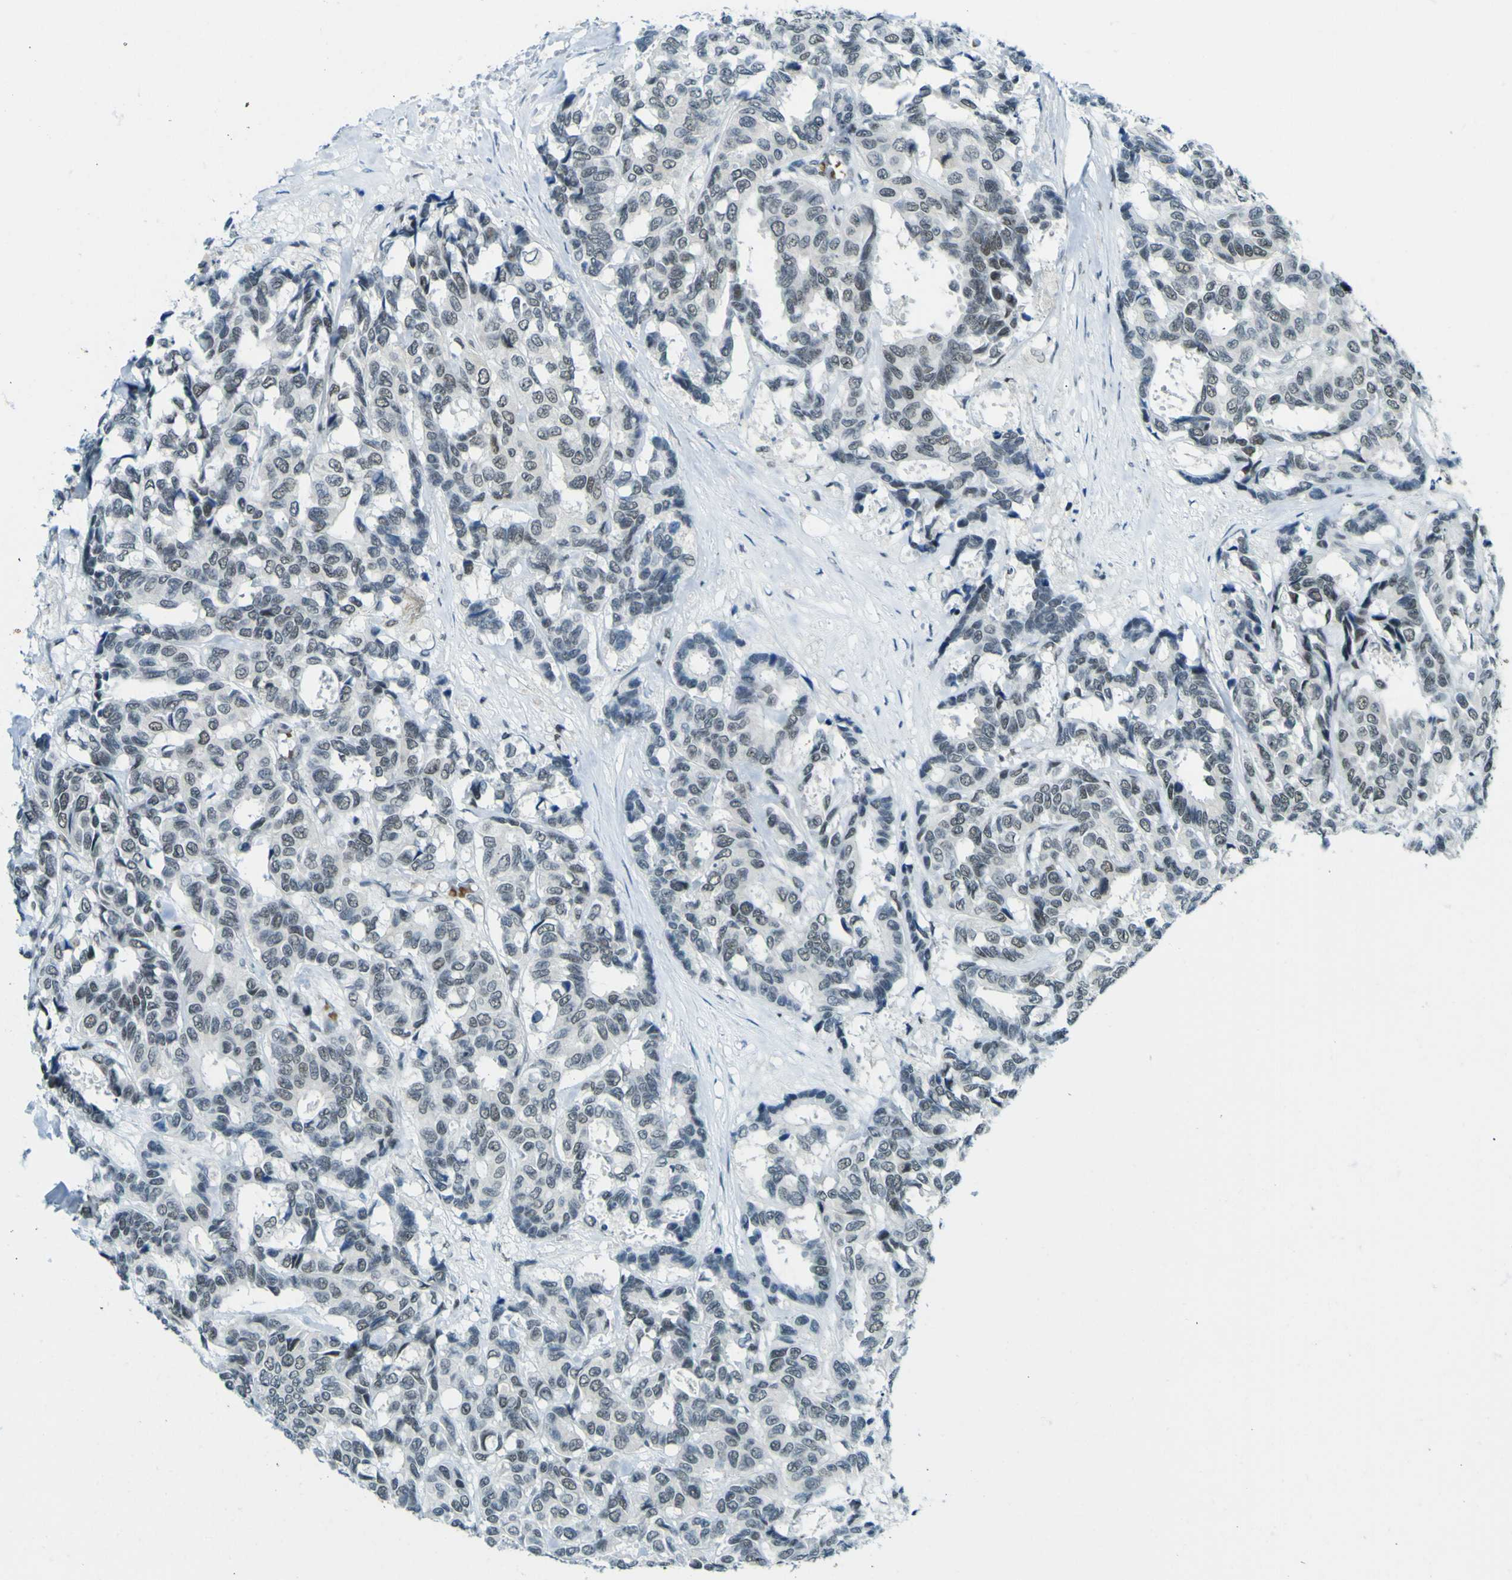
{"staining": {"intensity": "weak", "quantity": "<25%", "location": "nuclear"}, "tissue": "breast cancer", "cell_type": "Tumor cells", "image_type": "cancer", "snomed": [{"axis": "morphology", "description": "Duct carcinoma"}, {"axis": "topography", "description": "Breast"}], "caption": "A photomicrograph of breast cancer stained for a protein displays no brown staining in tumor cells.", "gene": "CEBPG", "patient": {"sex": "female", "age": 87}}